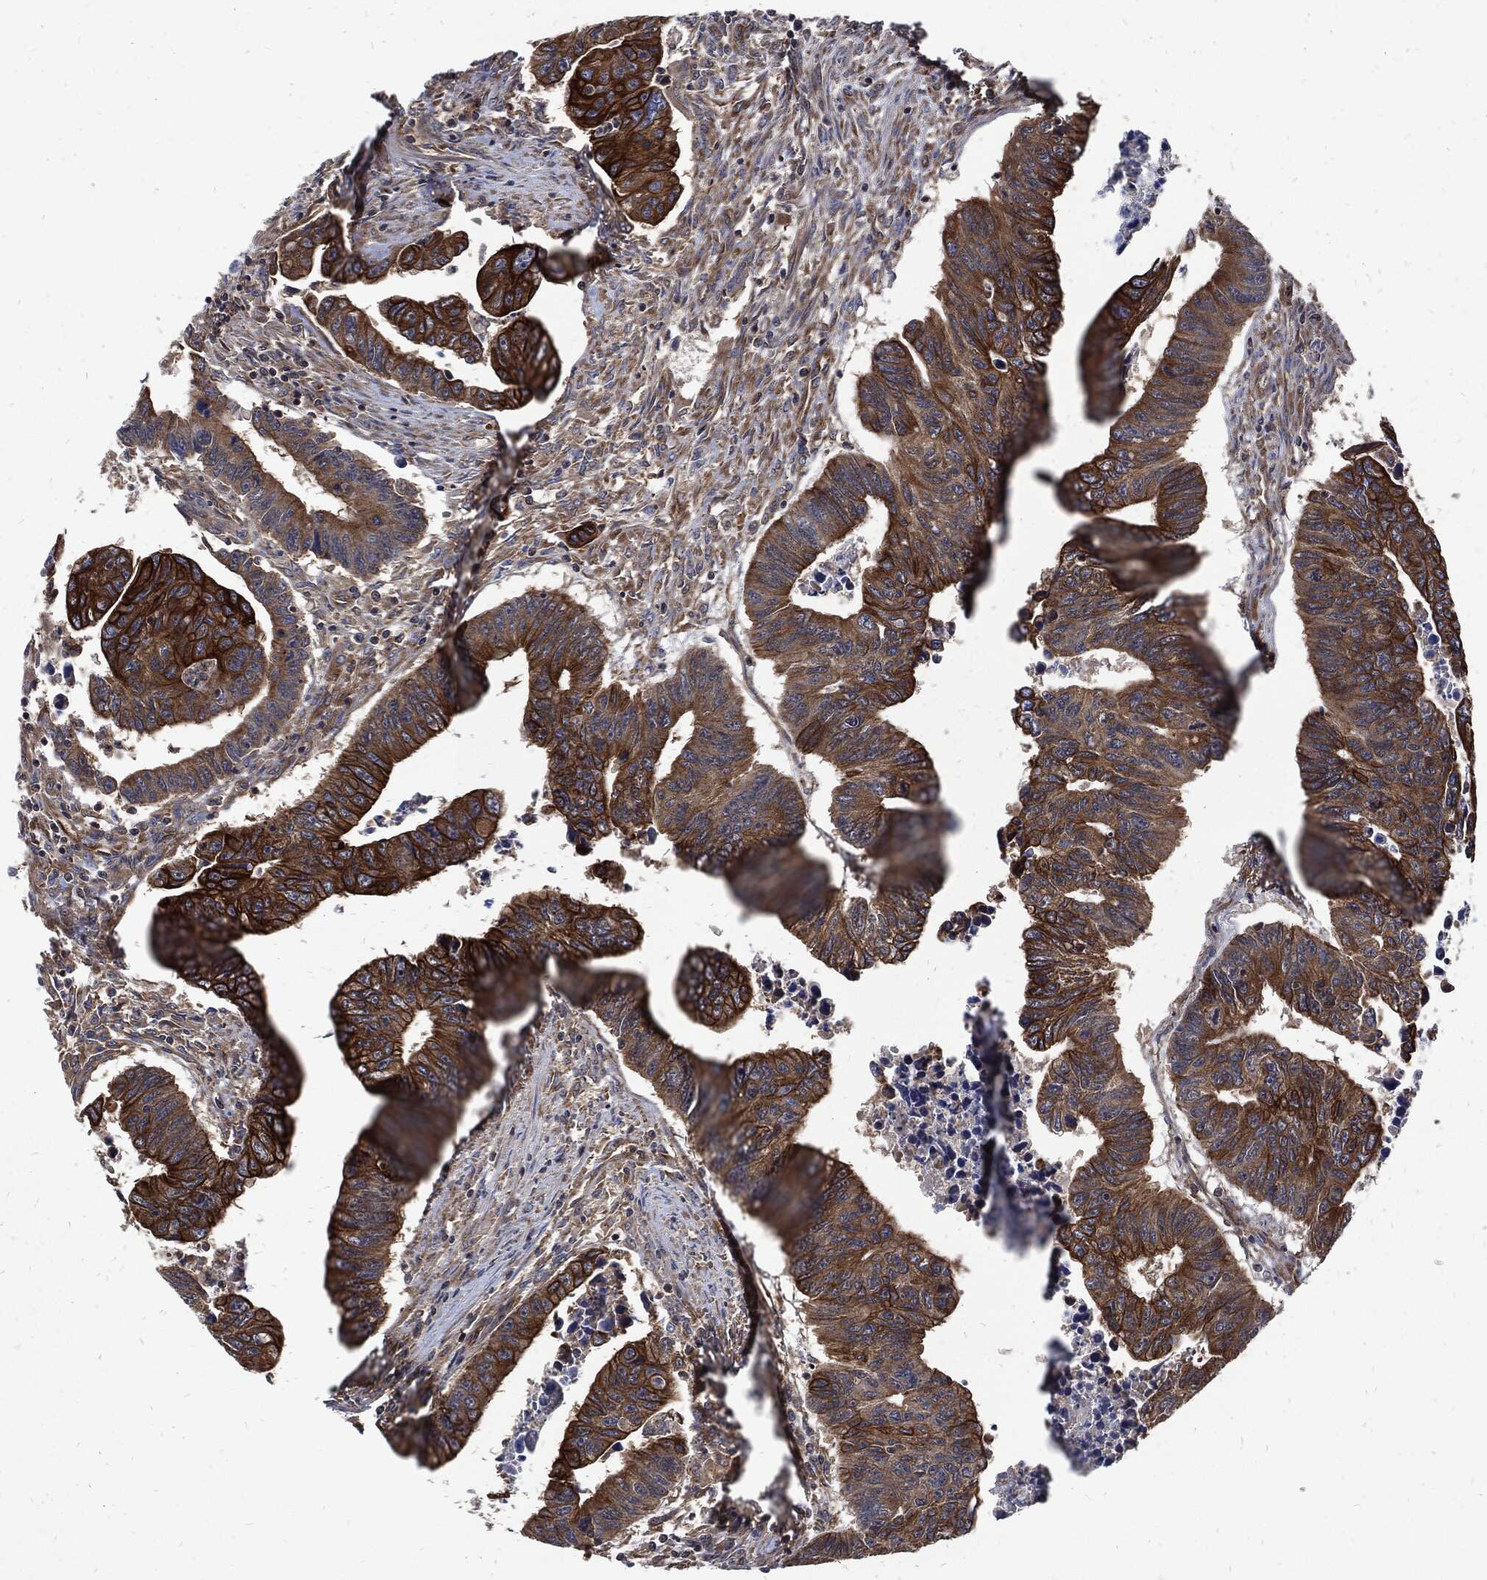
{"staining": {"intensity": "strong", "quantity": "25%-75%", "location": "cytoplasmic/membranous"}, "tissue": "colorectal cancer", "cell_type": "Tumor cells", "image_type": "cancer", "snomed": [{"axis": "morphology", "description": "Adenocarcinoma, NOS"}, {"axis": "topography", "description": "Rectum"}], "caption": "Immunohistochemistry (IHC) photomicrograph of neoplastic tissue: human colorectal cancer stained using immunohistochemistry reveals high levels of strong protein expression localized specifically in the cytoplasmic/membranous of tumor cells, appearing as a cytoplasmic/membranous brown color.", "gene": "DCTN1", "patient": {"sex": "female", "age": 85}}